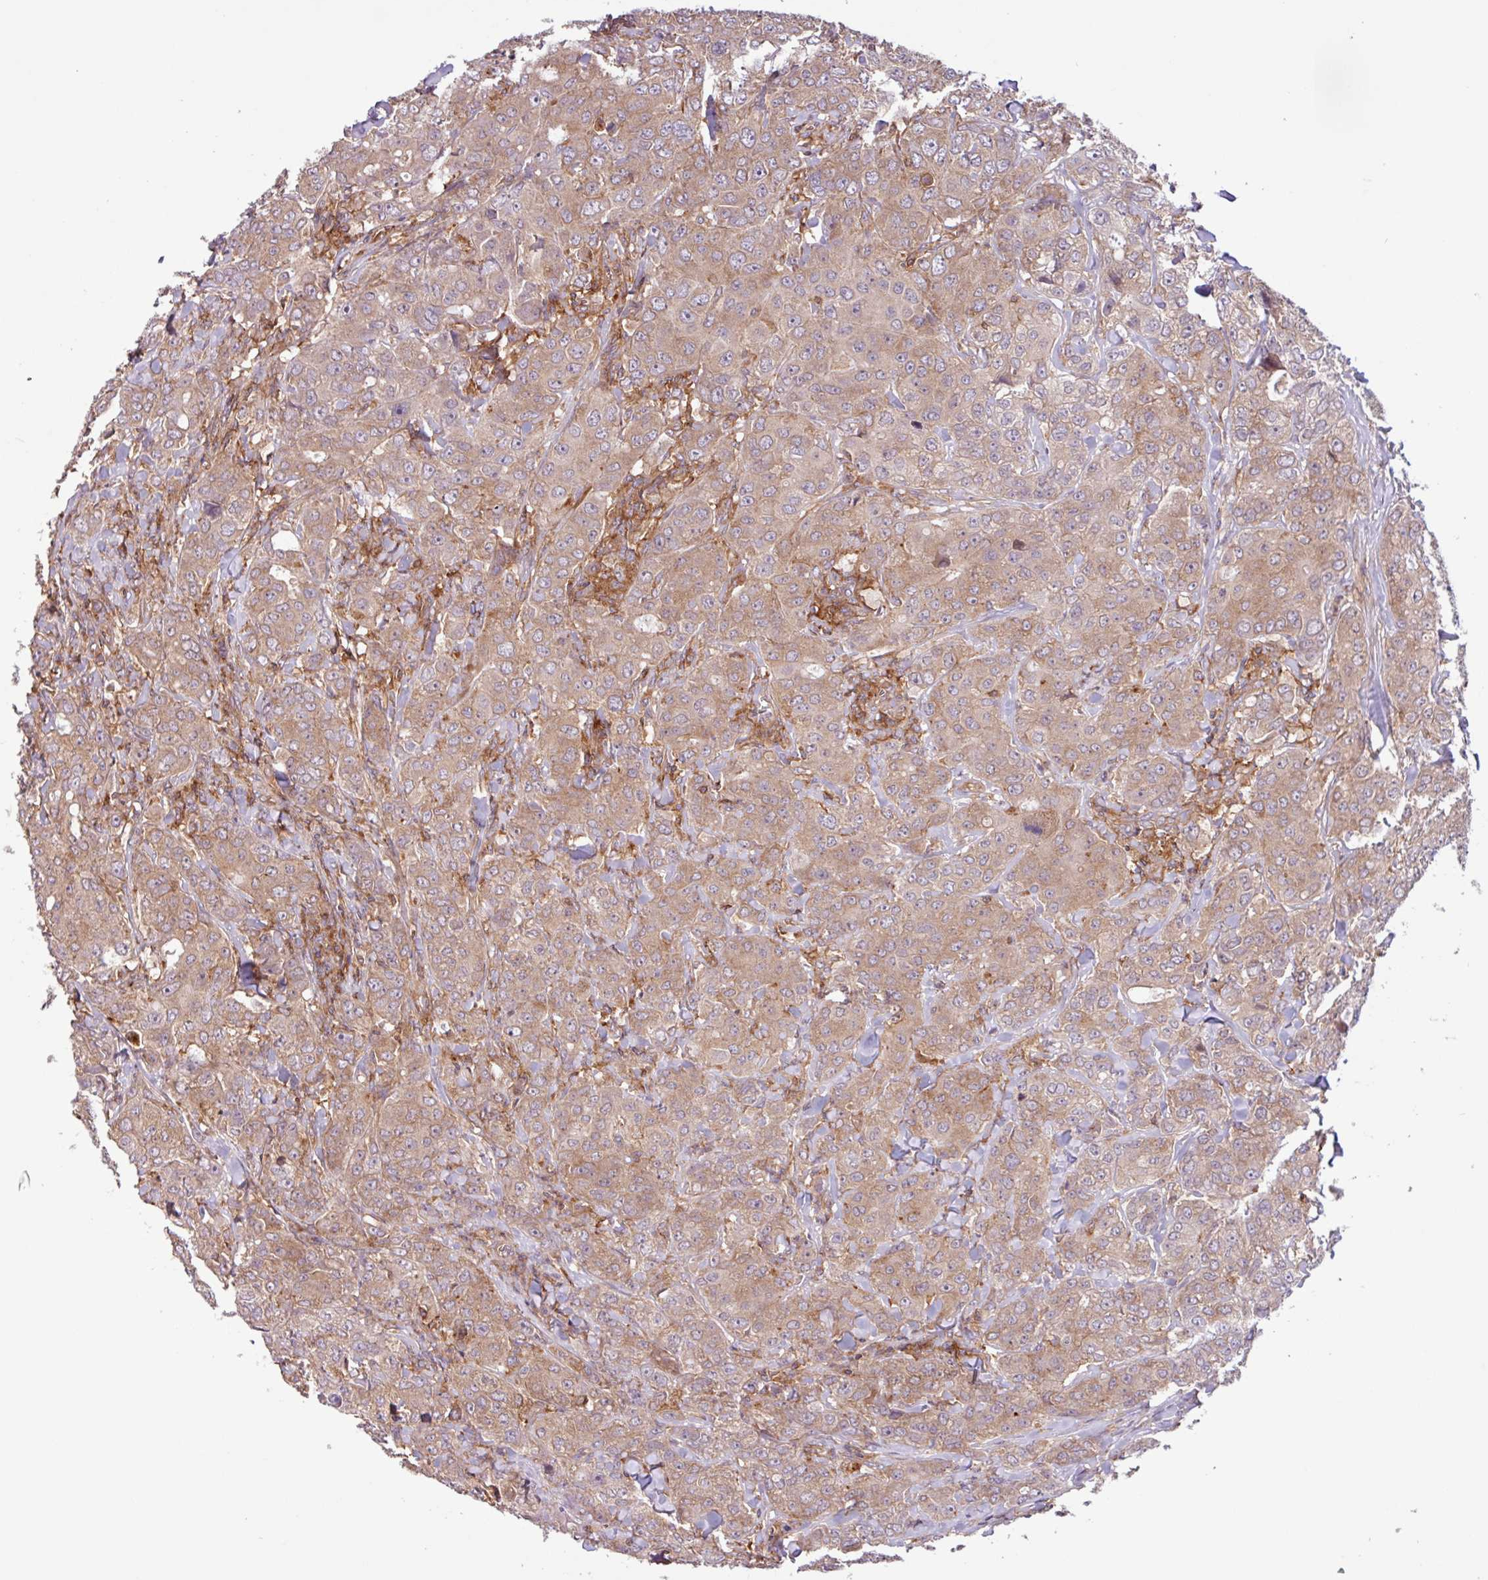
{"staining": {"intensity": "moderate", "quantity": ">75%", "location": "cytoplasmic/membranous"}, "tissue": "breast cancer", "cell_type": "Tumor cells", "image_type": "cancer", "snomed": [{"axis": "morphology", "description": "Duct carcinoma"}, {"axis": "topography", "description": "Breast"}], "caption": "Protein analysis of breast cancer tissue demonstrates moderate cytoplasmic/membranous positivity in approximately >75% of tumor cells.", "gene": "ACTR3", "patient": {"sex": "female", "age": 43}}